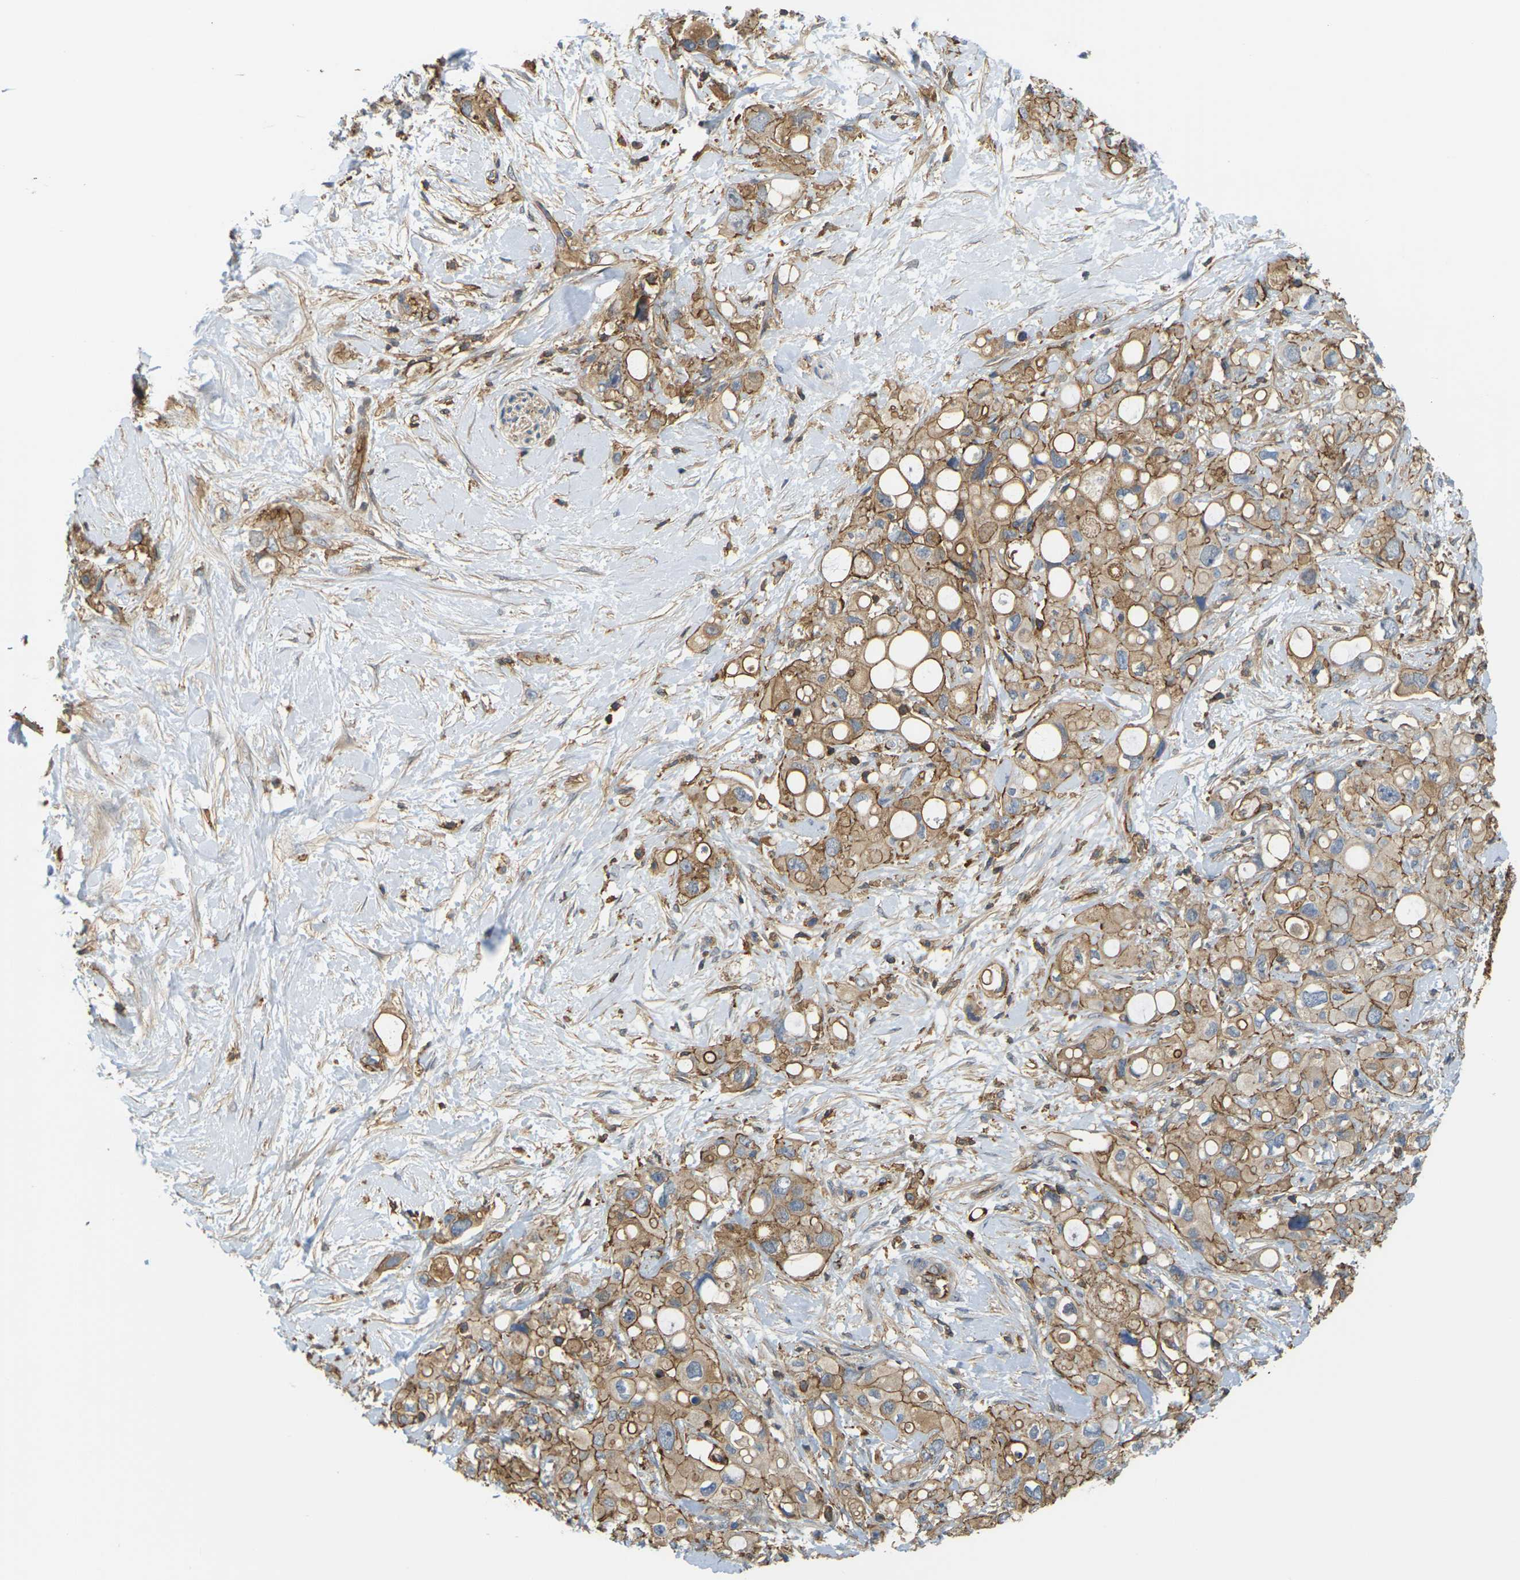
{"staining": {"intensity": "moderate", "quantity": ">75%", "location": "cytoplasmic/membranous"}, "tissue": "pancreatic cancer", "cell_type": "Tumor cells", "image_type": "cancer", "snomed": [{"axis": "morphology", "description": "Adenocarcinoma, NOS"}, {"axis": "topography", "description": "Pancreas"}], "caption": "Adenocarcinoma (pancreatic) tissue exhibits moderate cytoplasmic/membranous staining in approximately >75% of tumor cells, visualized by immunohistochemistry.", "gene": "IQGAP1", "patient": {"sex": "female", "age": 56}}